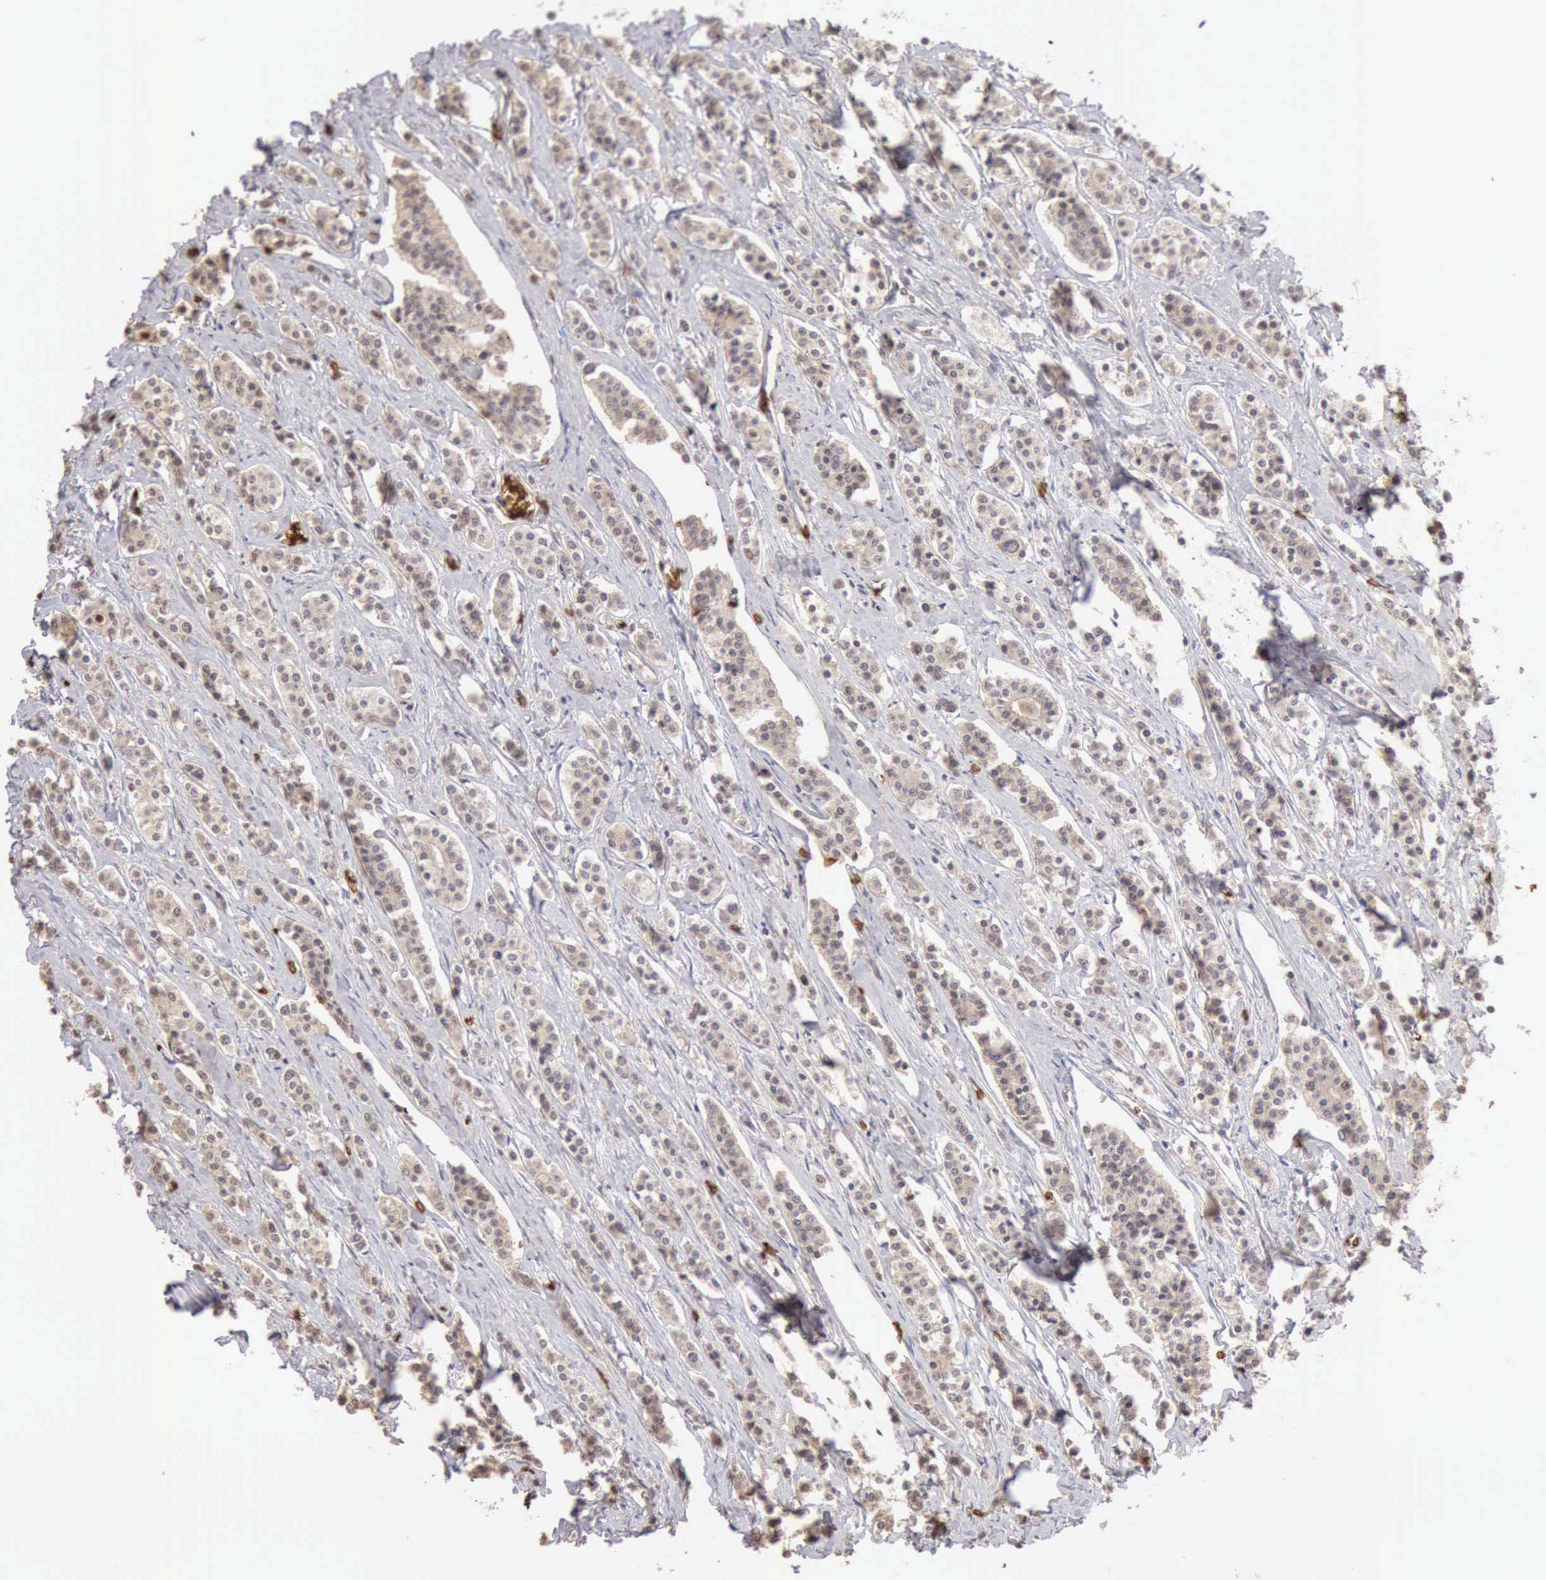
{"staining": {"intensity": "weak", "quantity": ">75%", "location": "cytoplasmic/membranous,nuclear"}, "tissue": "carcinoid", "cell_type": "Tumor cells", "image_type": "cancer", "snomed": [{"axis": "morphology", "description": "Carcinoid, malignant, NOS"}, {"axis": "topography", "description": "Small intestine"}], "caption": "Immunohistochemical staining of human carcinoid reveals low levels of weak cytoplasmic/membranous and nuclear staining in about >75% of tumor cells.", "gene": "CFI", "patient": {"sex": "male", "age": 63}}